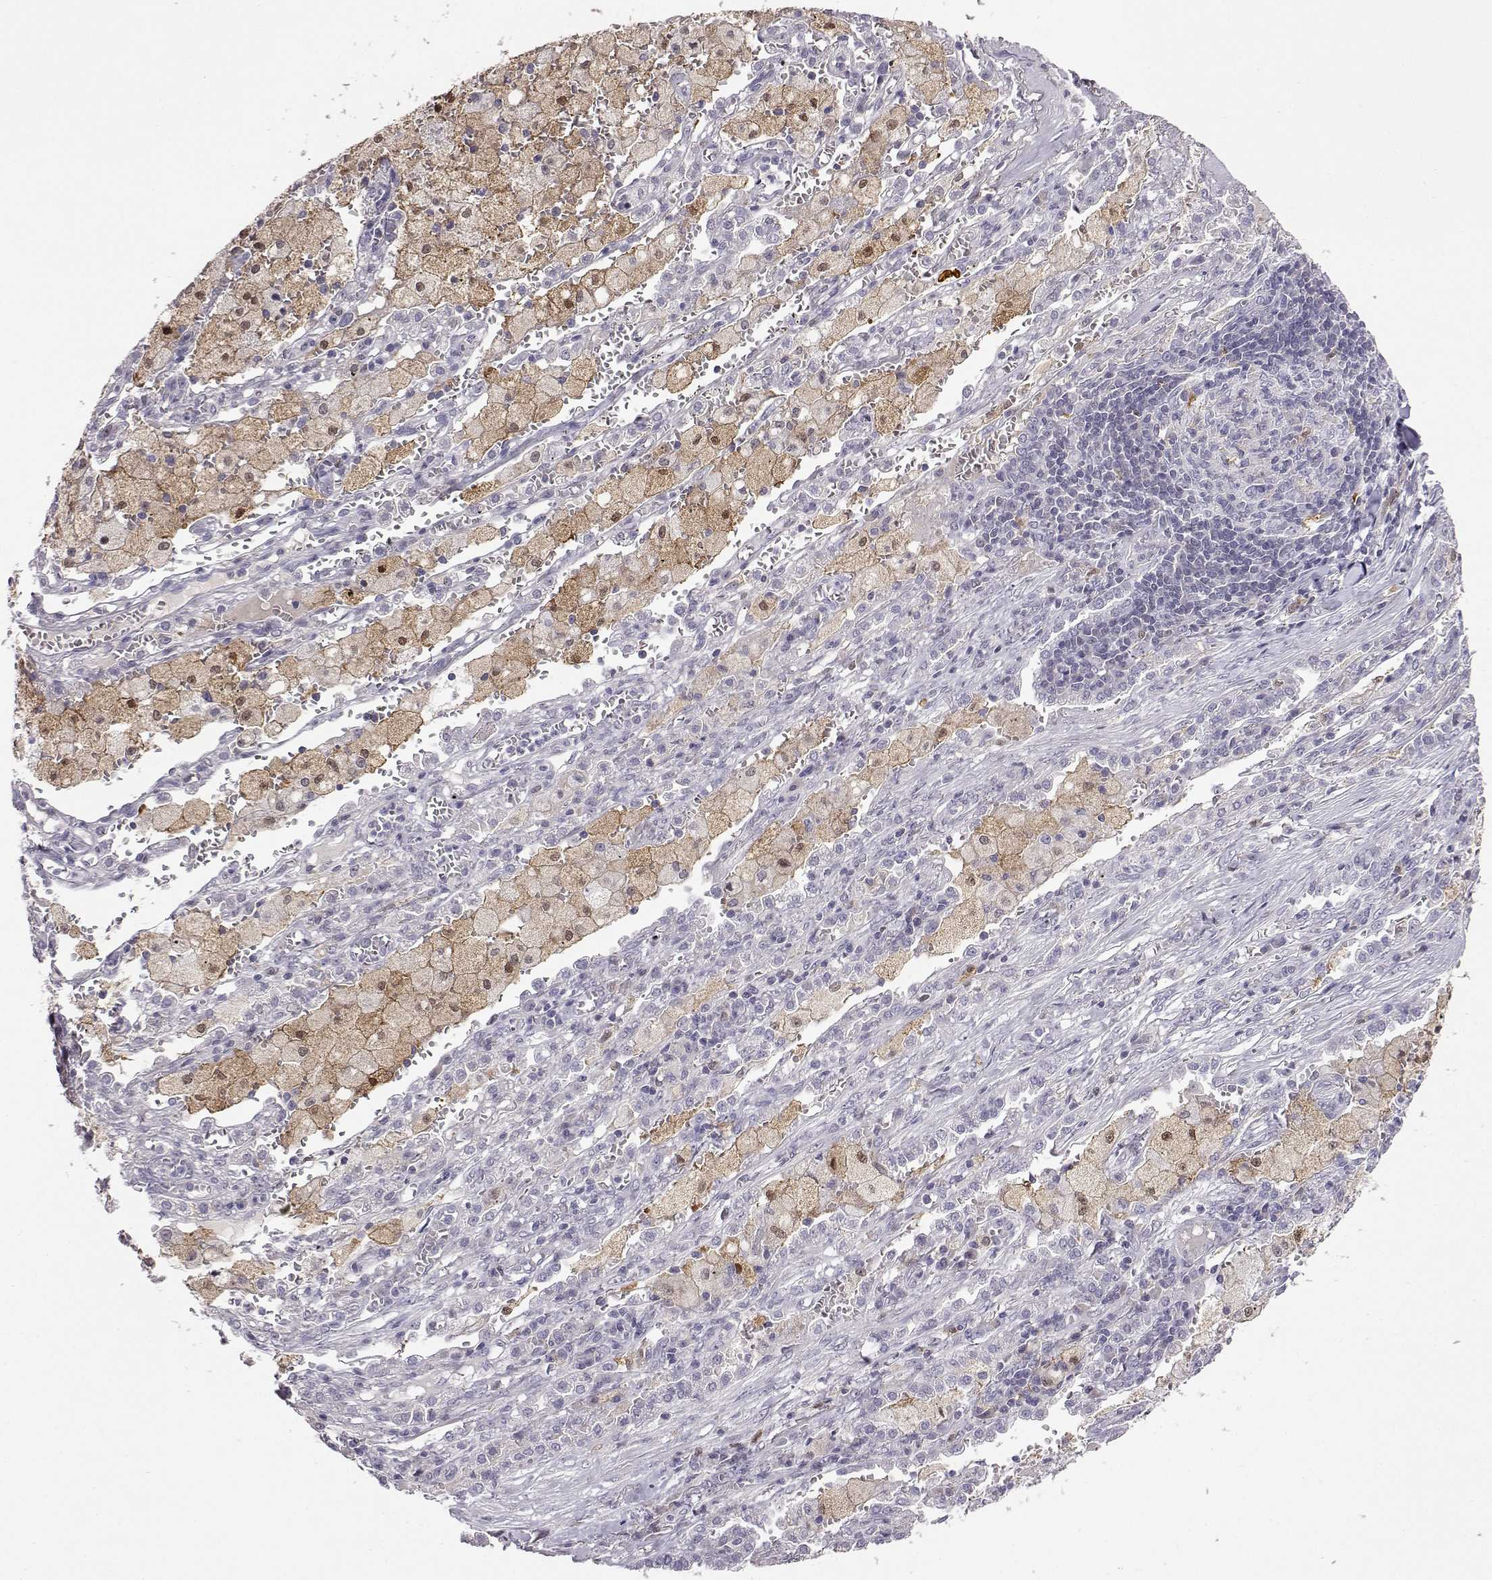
{"staining": {"intensity": "negative", "quantity": "none", "location": "none"}, "tissue": "lung cancer", "cell_type": "Tumor cells", "image_type": "cancer", "snomed": [{"axis": "morphology", "description": "Adenocarcinoma, NOS"}, {"axis": "topography", "description": "Lung"}], "caption": "IHC of lung cancer (adenocarcinoma) displays no positivity in tumor cells. (Brightfield microscopy of DAB IHC at high magnification).", "gene": "AKR1B1", "patient": {"sex": "male", "age": 57}}